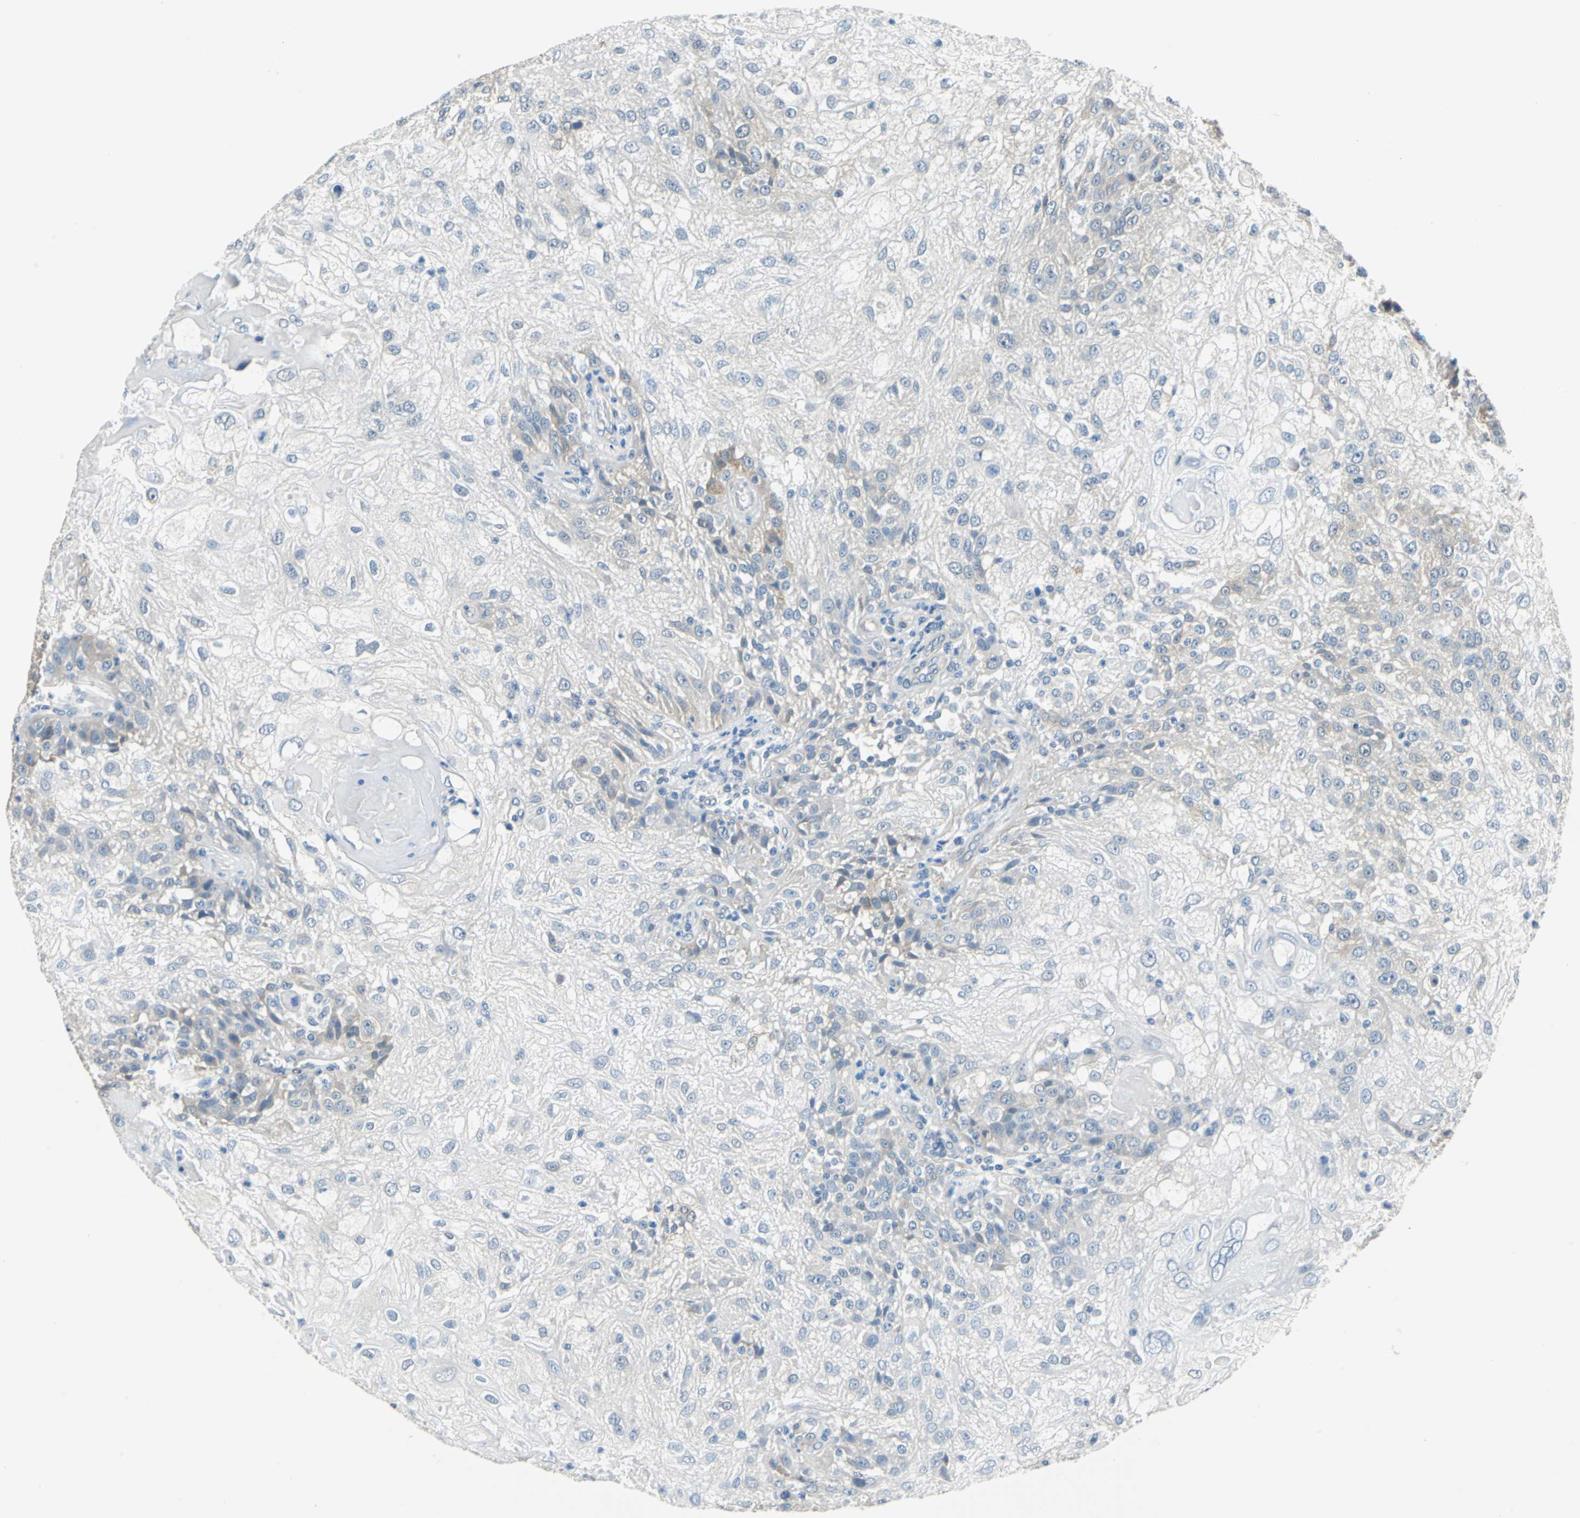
{"staining": {"intensity": "moderate", "quantity": "25%-75%", "location": "cytoplasmic/membranous"}, "tissue": "skin cancer", "cell_type": "Tumor cells", "image_type": "cancer", "snomed": [{"axis": "morphology", "description": "Normal tissue, NOS"}, {"axis": "morphology", "description": "Squamous cell carcinoma, NOS"}, {"axis": "topography", "description": "Skin"}], "caption": "Brown immunohistochemical staining in squamous cell carcinoma (skin) shows moderate cytoplasmic/membranous expression in approximately 25%-75% of tumor cells.", "gene": "FKBP4", "patient": {"sex": "female", "age": 83}}